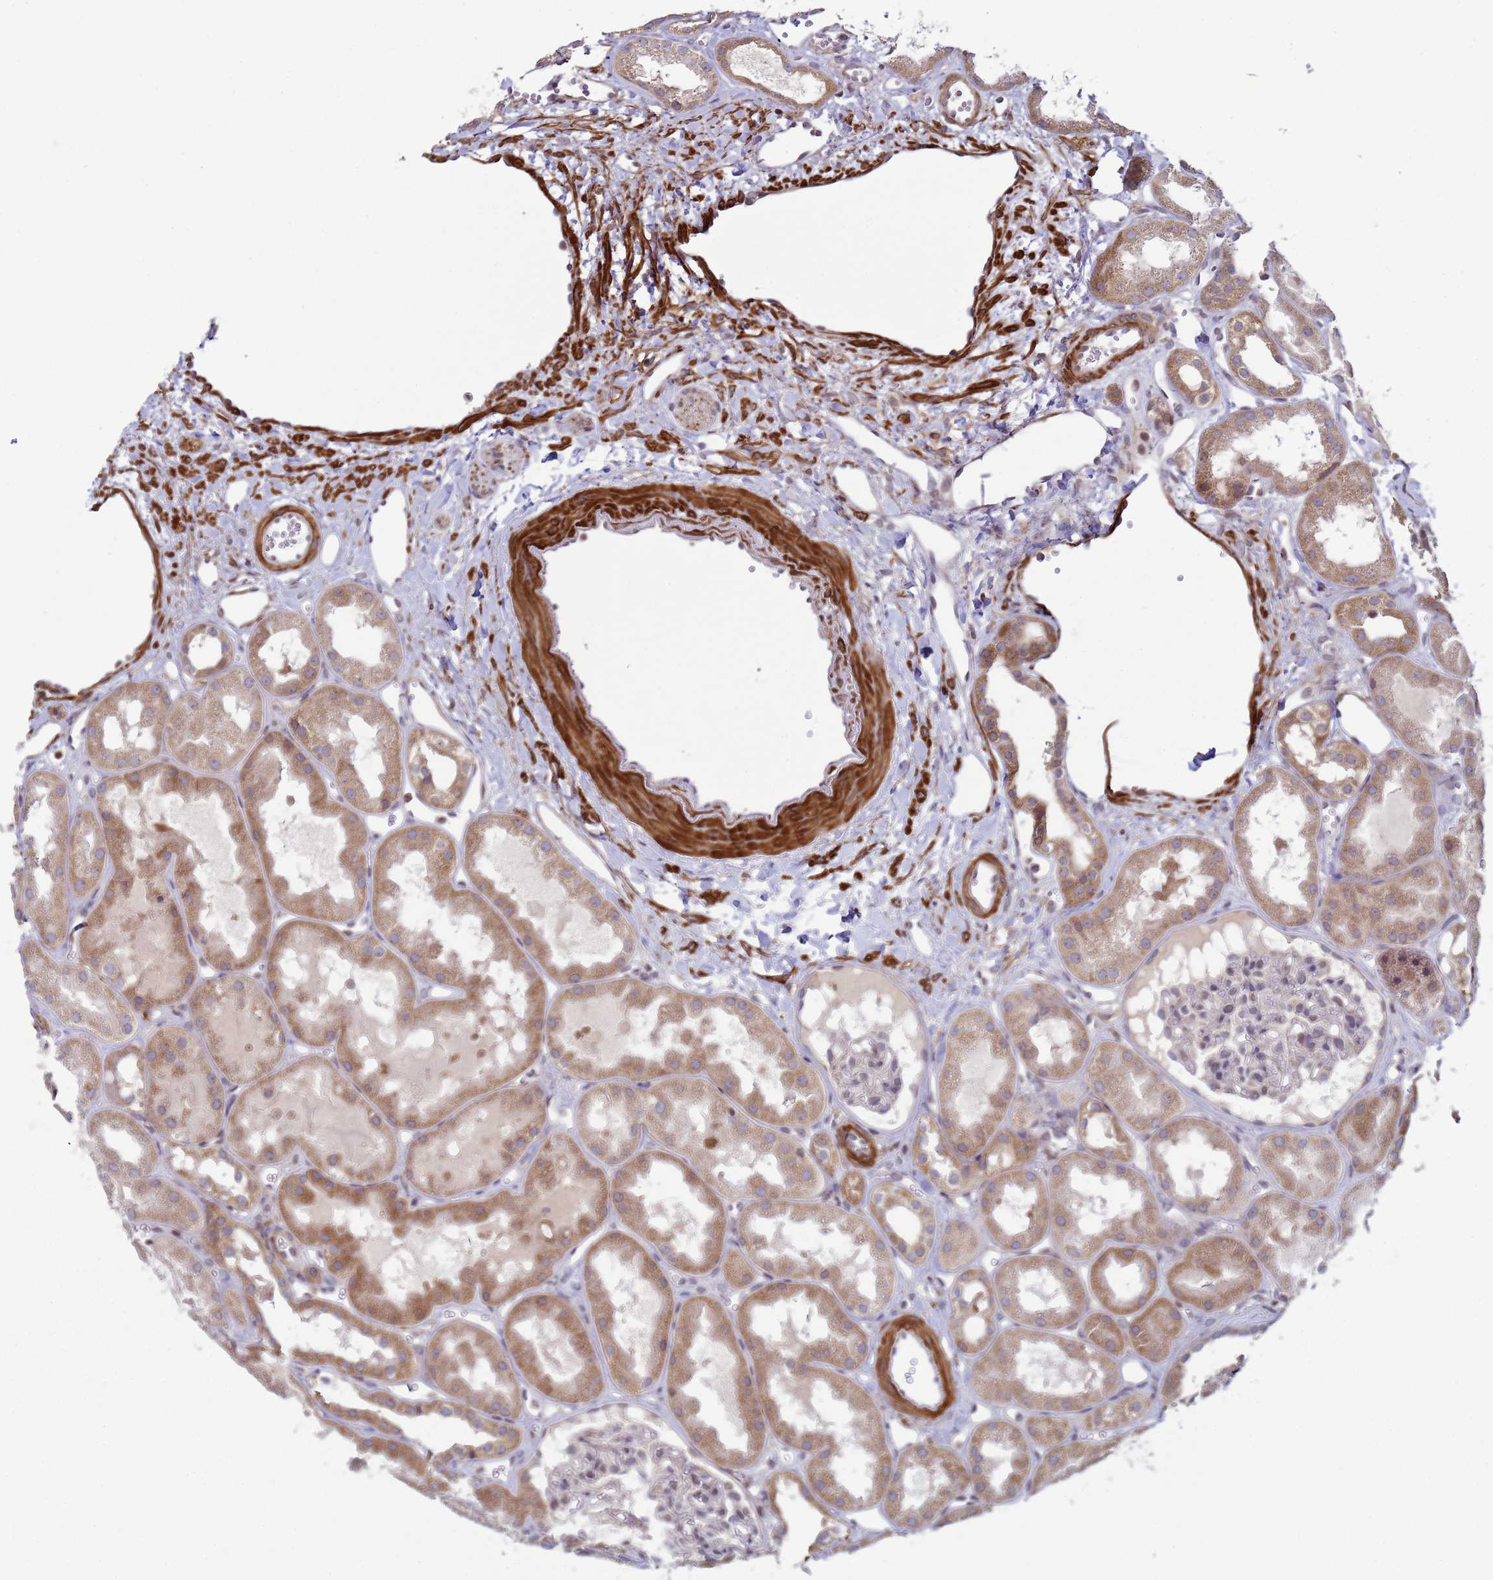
{"staining": {"intensity": "negative", "quantity": "none", "location": "none"}, "tissue": "kidney", "cell_type": "Cells in glomeruli", "image_type": "normal", "snomed": [{"axis": "morphology", "description": "Normal tissue, NOS"}, {"axis": "topography", "description": "Kidney"}], "caption": "The immunohistochemistry micrograph has no significant staining in cells in glomeruli of kidney. The staining is performed using DAB brown chromogen with nuclei counter-stained in using hematoxylin.", "gene": "SNAPC4", "patient": {"sex": "male", "age": 16}}